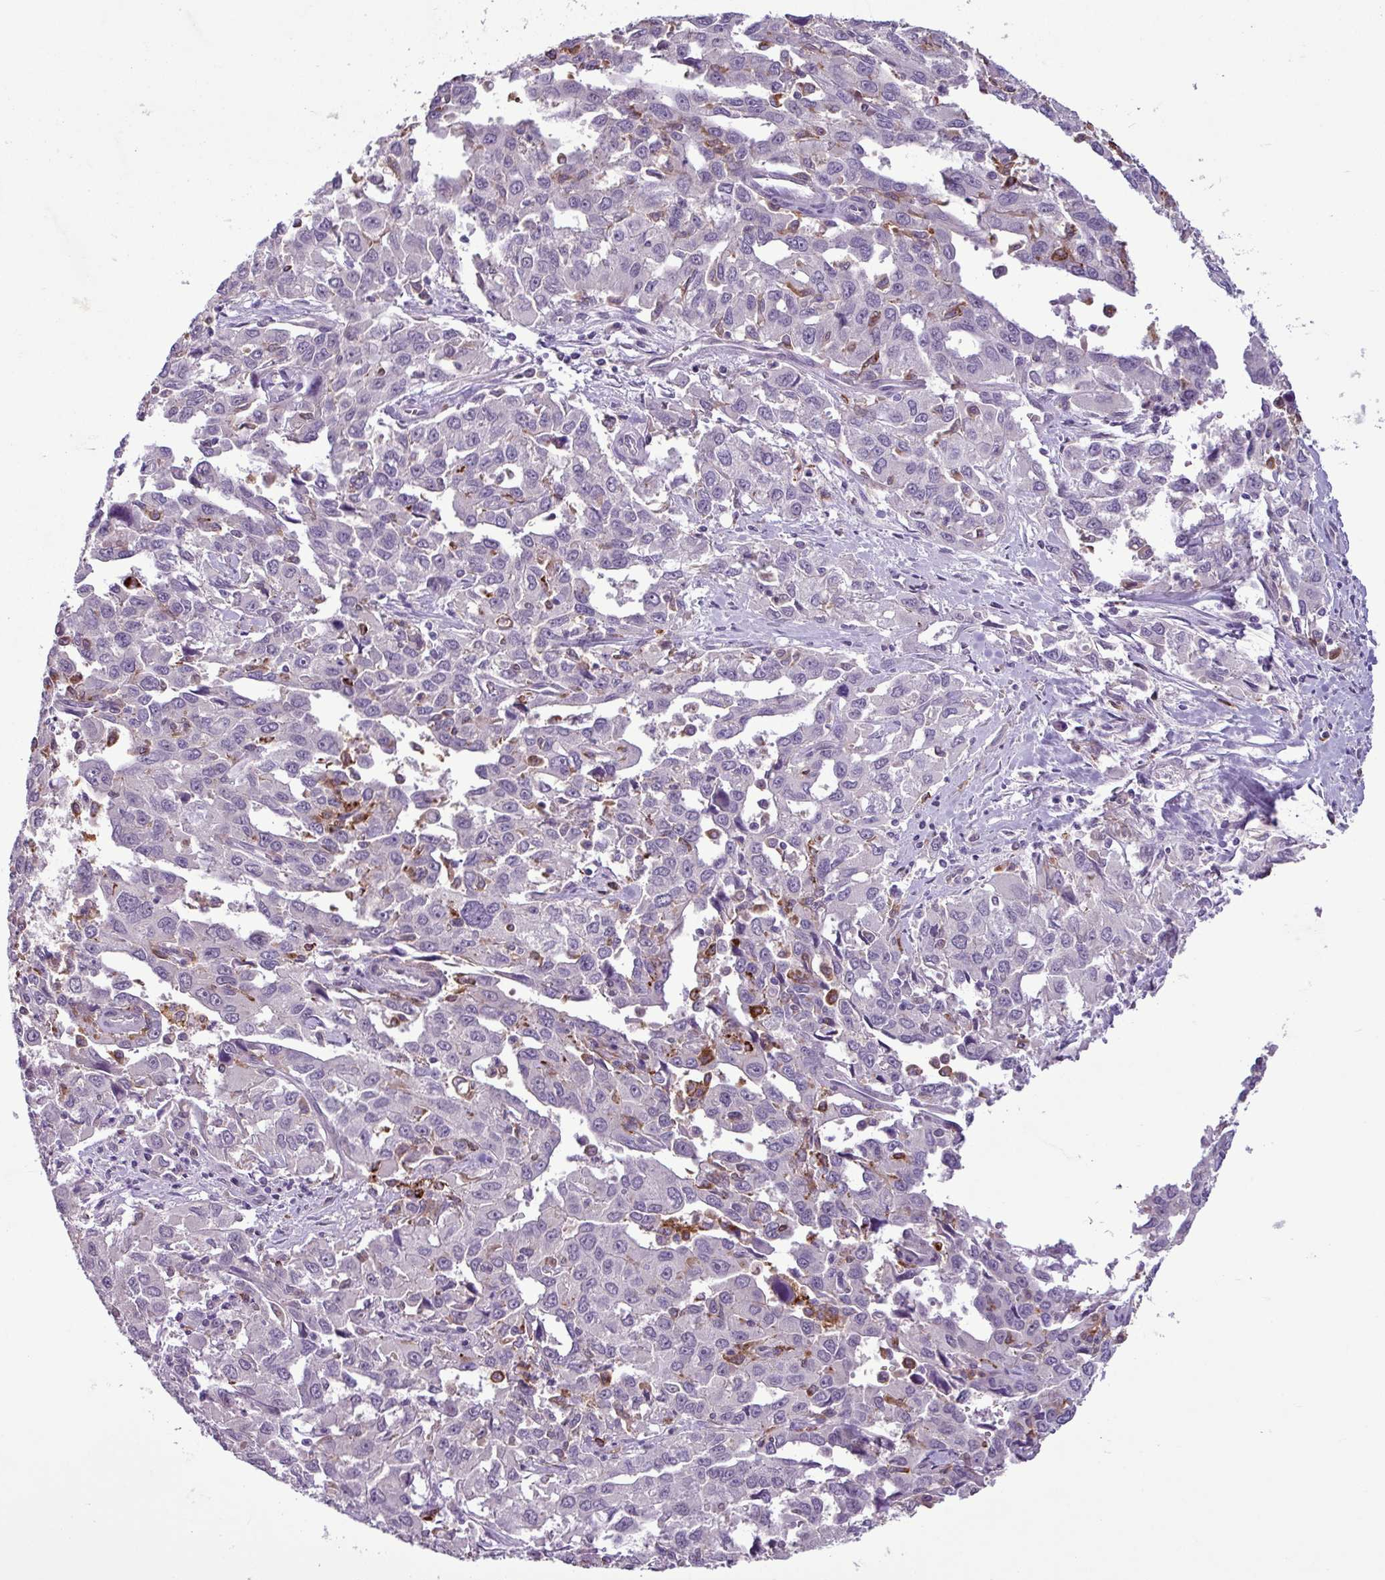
{"staining": {"intensity": "negative", "quantity": "none", "location": "none"}, "tissue": "liver cancer", "cell_type": "Tumor cells", "image_type": "cancer", "snomed": [{"axis": "morphology", "description": "Carcinoma, Hepatocellular, NOS"}, {"axis": "topography", "description": "Liver"}], "caption": "Immunohistochemical staining of liver cancer reveals no significant staining in tumor cells. The staining is performed using DAB (3,3'-diaminobenzidine) brown chromogen with nuclei counter-stained in using hematoxylin.", "gene": "C9orf24", "patient": {"sex": "male", "age": 63}}